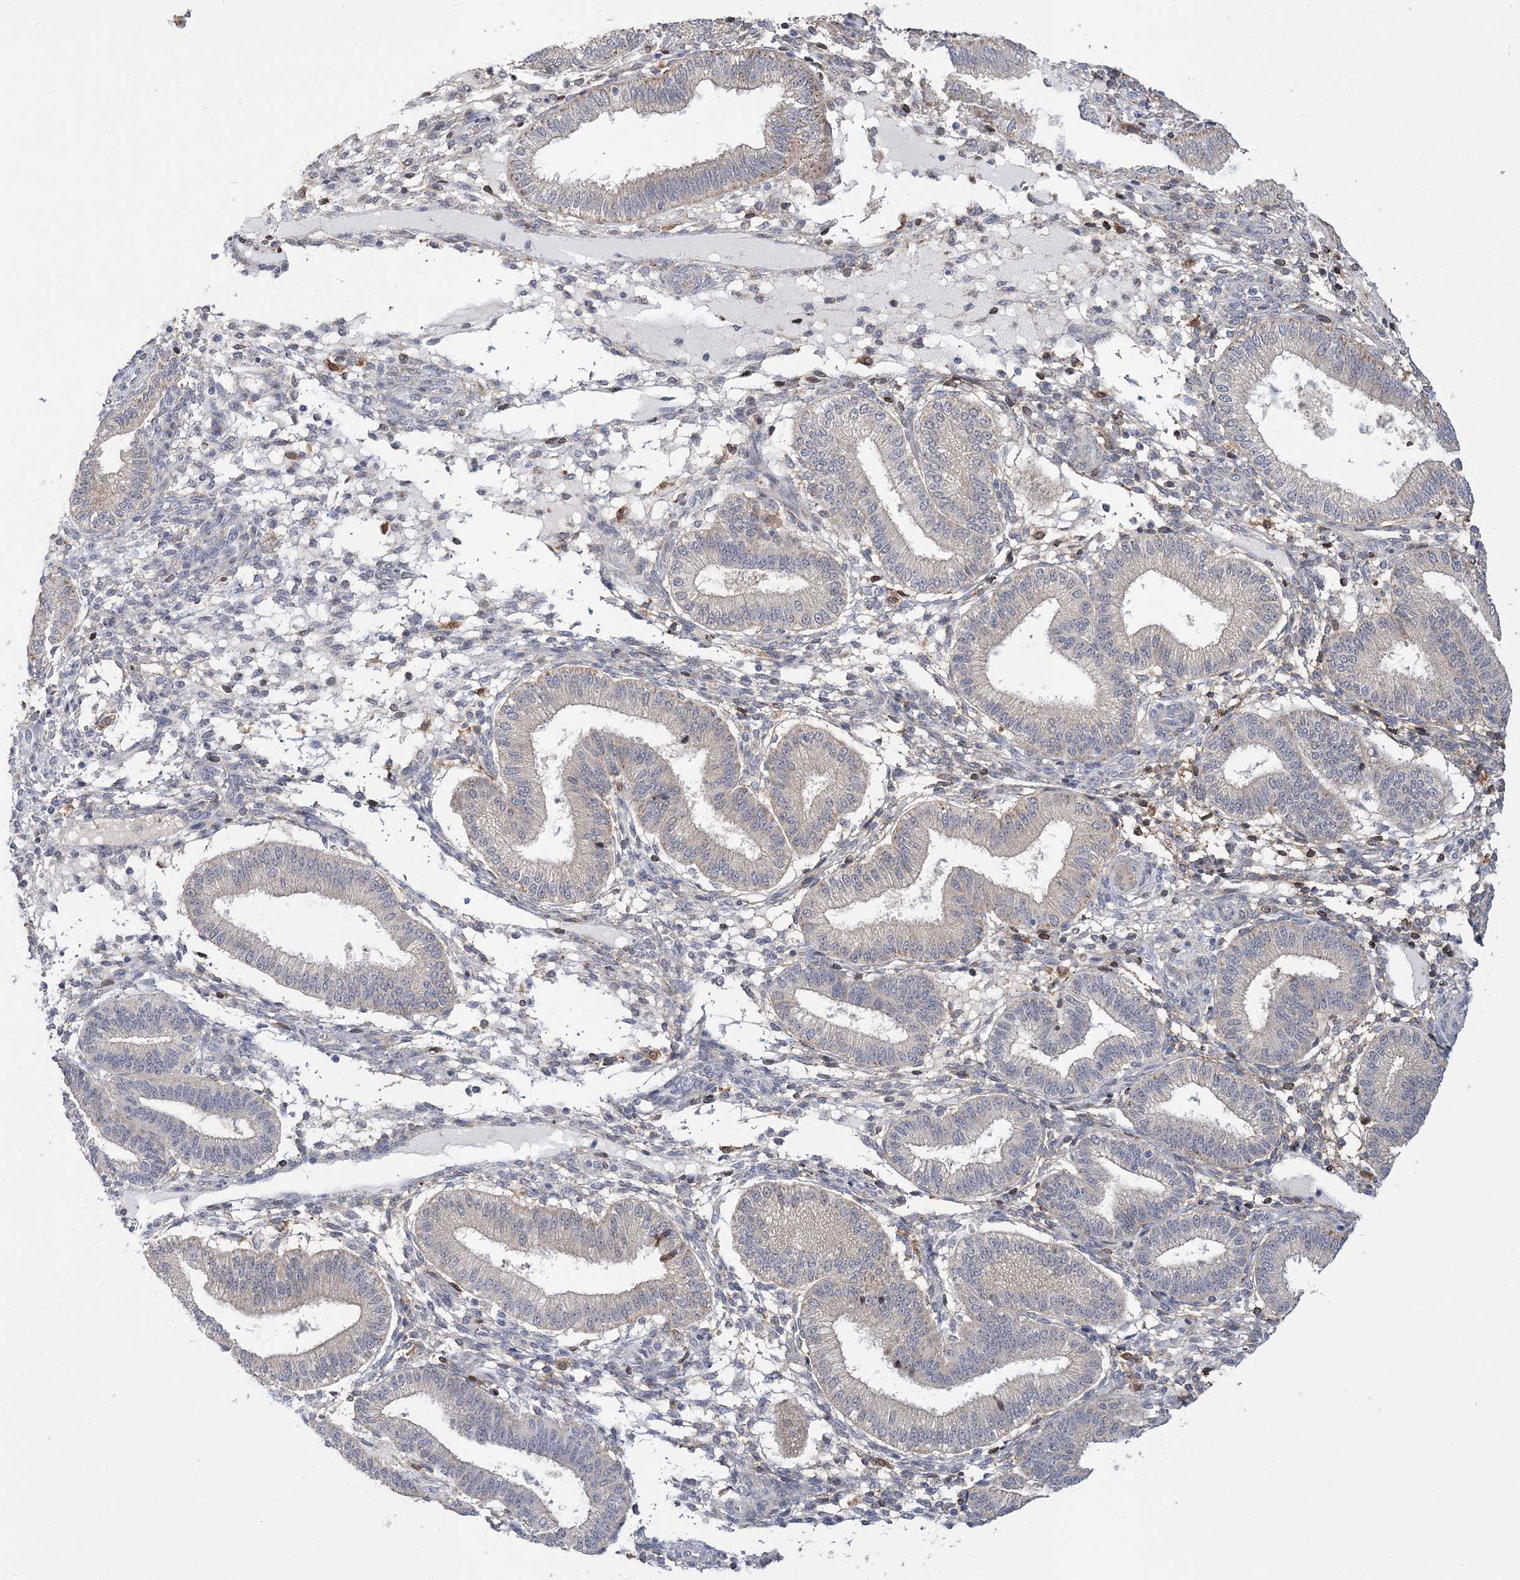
{"staining": {"intensity": "negative", "quantity": "none", "location": "none"}, "tissue": "endometrium", "cell_type": "Cells in endometrial stroma", "image_type": "normal", "snomed": [{"axis": "morphology", "description": "Normal tissue, NOS"}, {"axis": "topography", "description": "Endometrium"}], "caption": "This is an IHC histopathology image of unremarkable endometrium. There is no staining in cells in endometrial stroma.", "gene": "TSPEAR", "patient": {"sex": "female", "age": 39}}